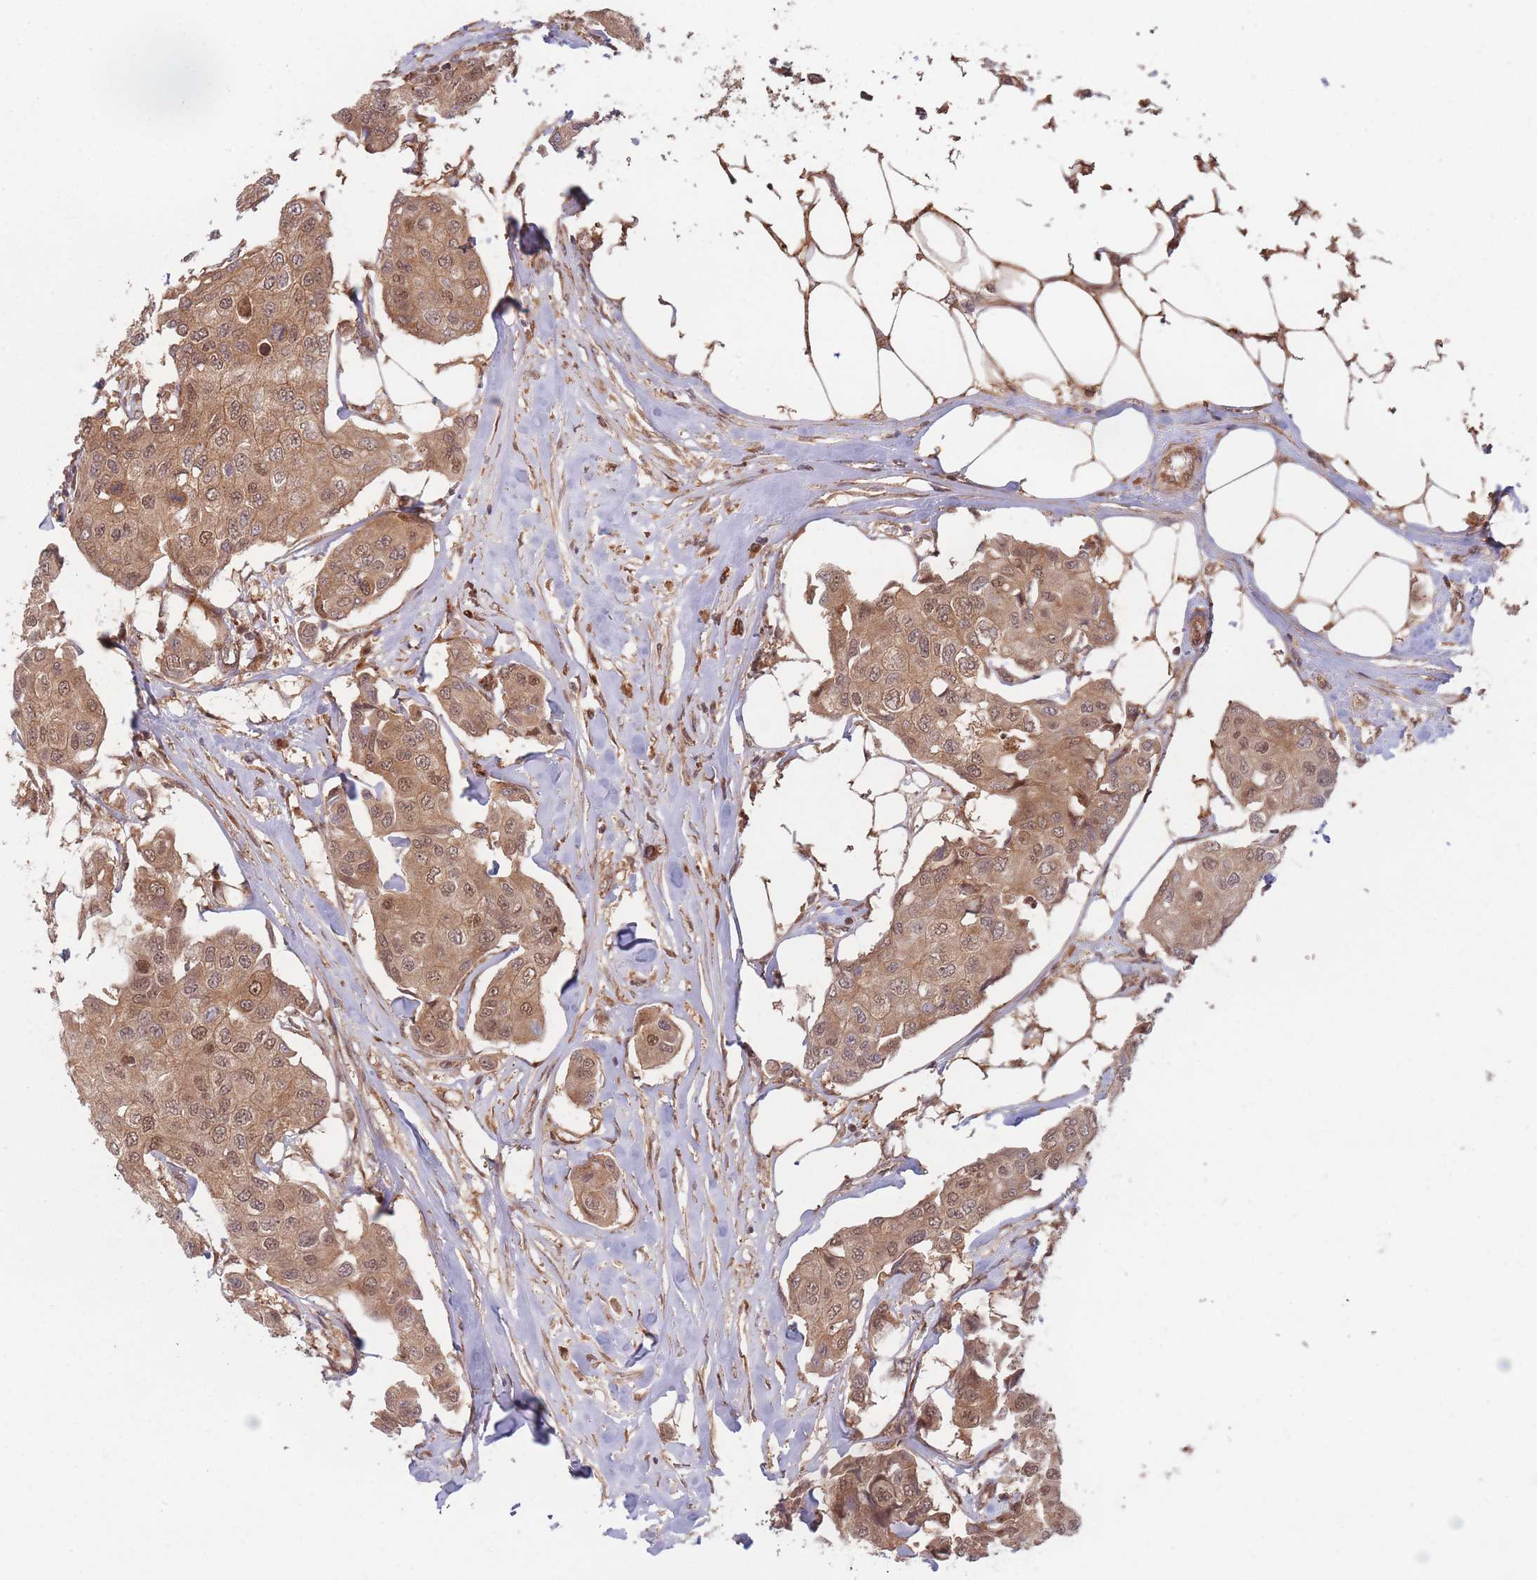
{"staining": {"intensity": "moderate", "quantity": ">75%", "location": "cytoplasmic/membranous,nuclear"}, "tissue": "breast cancer", "cell_type": "Tumor cells", "image_type": "cancer", "snomed": [{"axis": "morphology", "description": "Duct carcinoma"}, {"axis": "topography", "description": "Breast"}, {"axis": "topography", "description": "Lymph node"}], "caption": "The immunohistochemical stain shows moderate cytoplasmic/membranous and nuclear staining in tumor cells of infiltrating ductal carcinoma (breast) tissue. Immunohistochemistry (ihc) stains the protein in brown and the nuclei are stained blue.", "gene": "PODXL2", "patient": {"sex": "female", "age": 80}}